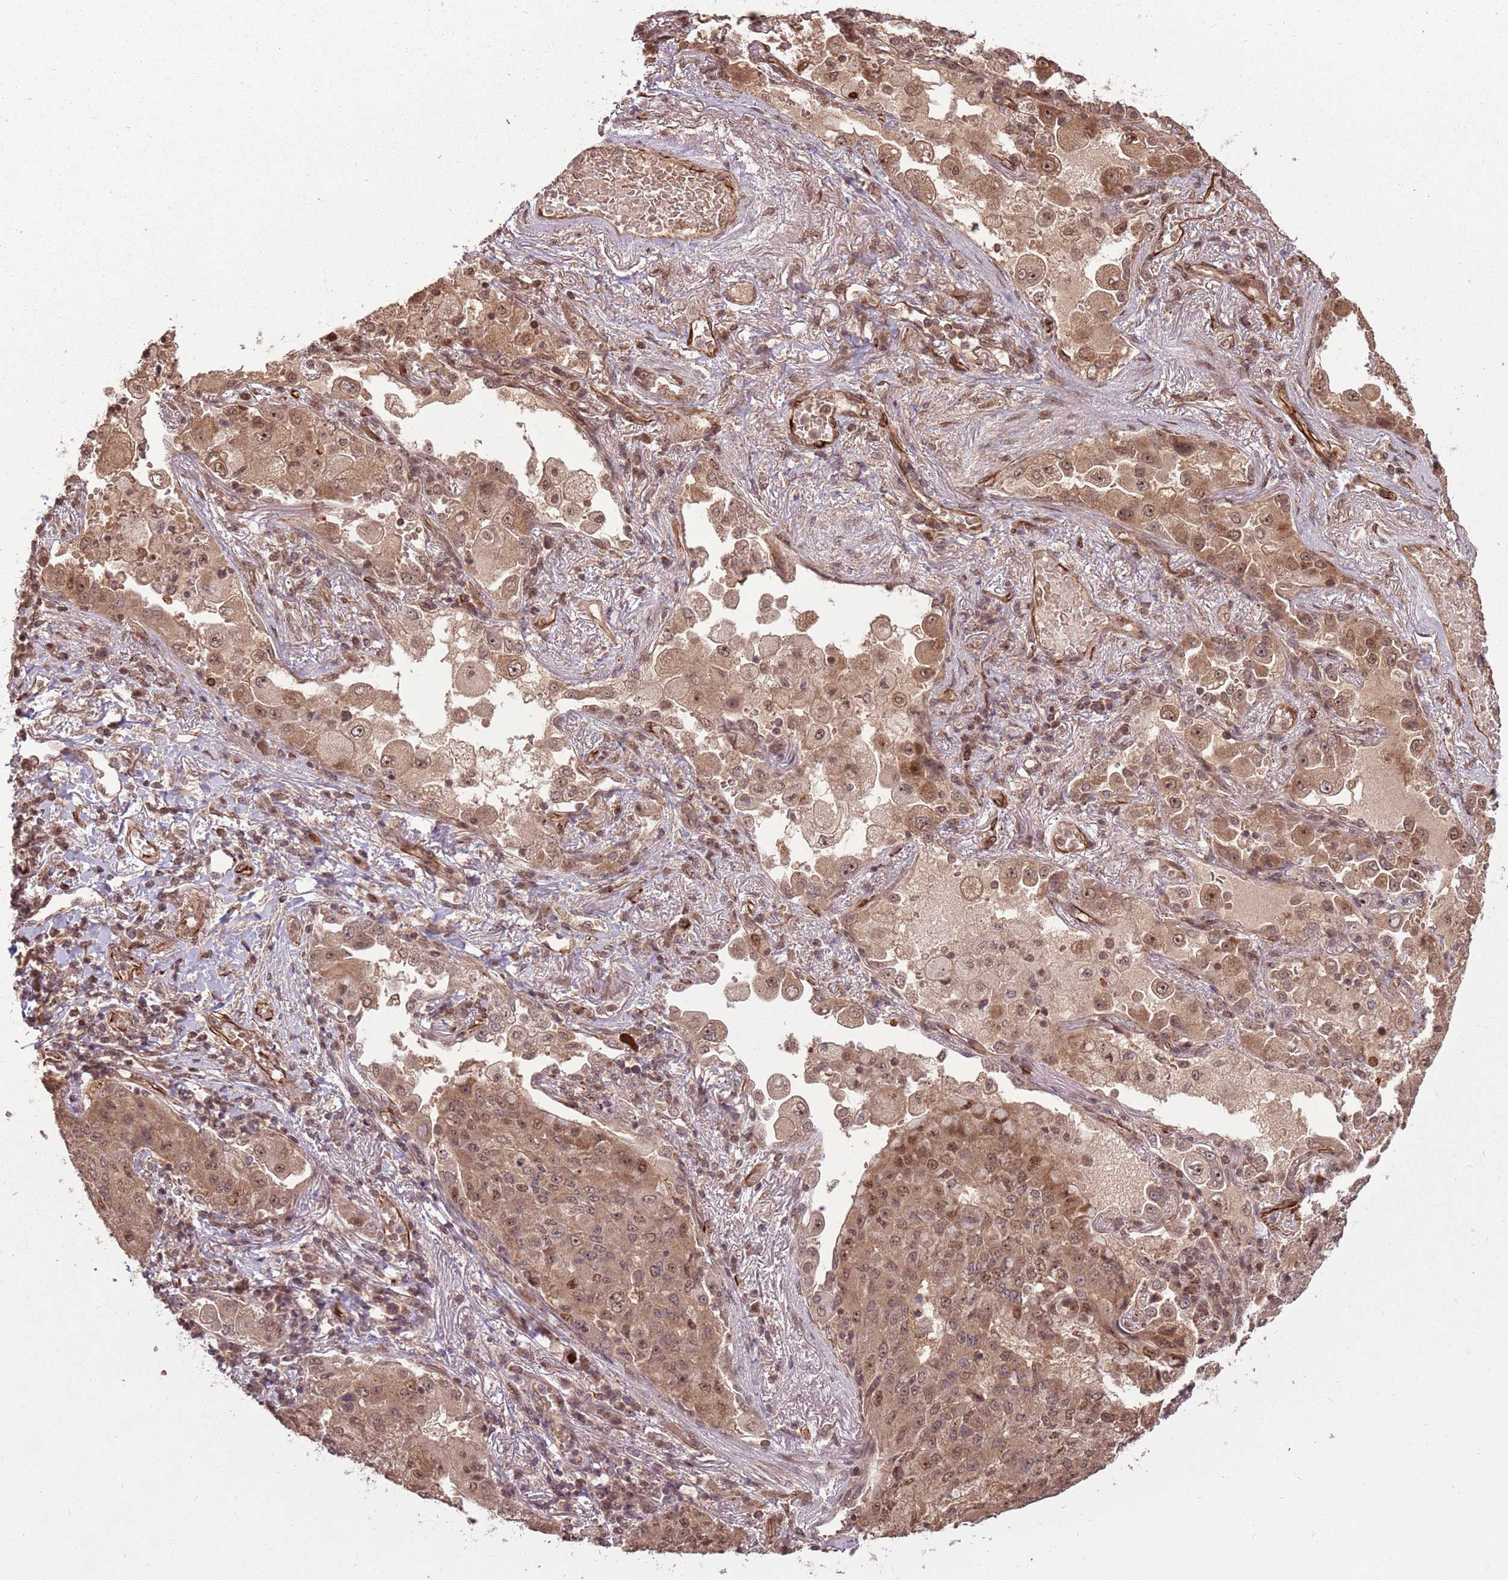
{"staining": {"intensity": "moderate", "quantity": ">75%", "location": "cytoplasmic/membranous,nuclear"}, "tissue": "lung cancer", "cell_type": "Tumor cells", "image_type": "cancer", "snomed": [{"axis": "morphology", "description": "Squamous cell carcinoma, NOS"}, {"axis": "topography", "description": "Lung"}], "caption": "Immunohistochemical staining of lung cancer (squamous cell carcinoma) displays medium levels of moderate cytoplasmic/membranous and nuclear staining in about >75% of tumor cells.", "gene": "ADAMTS3", "patient": {"sex": "male", "age": 74}}